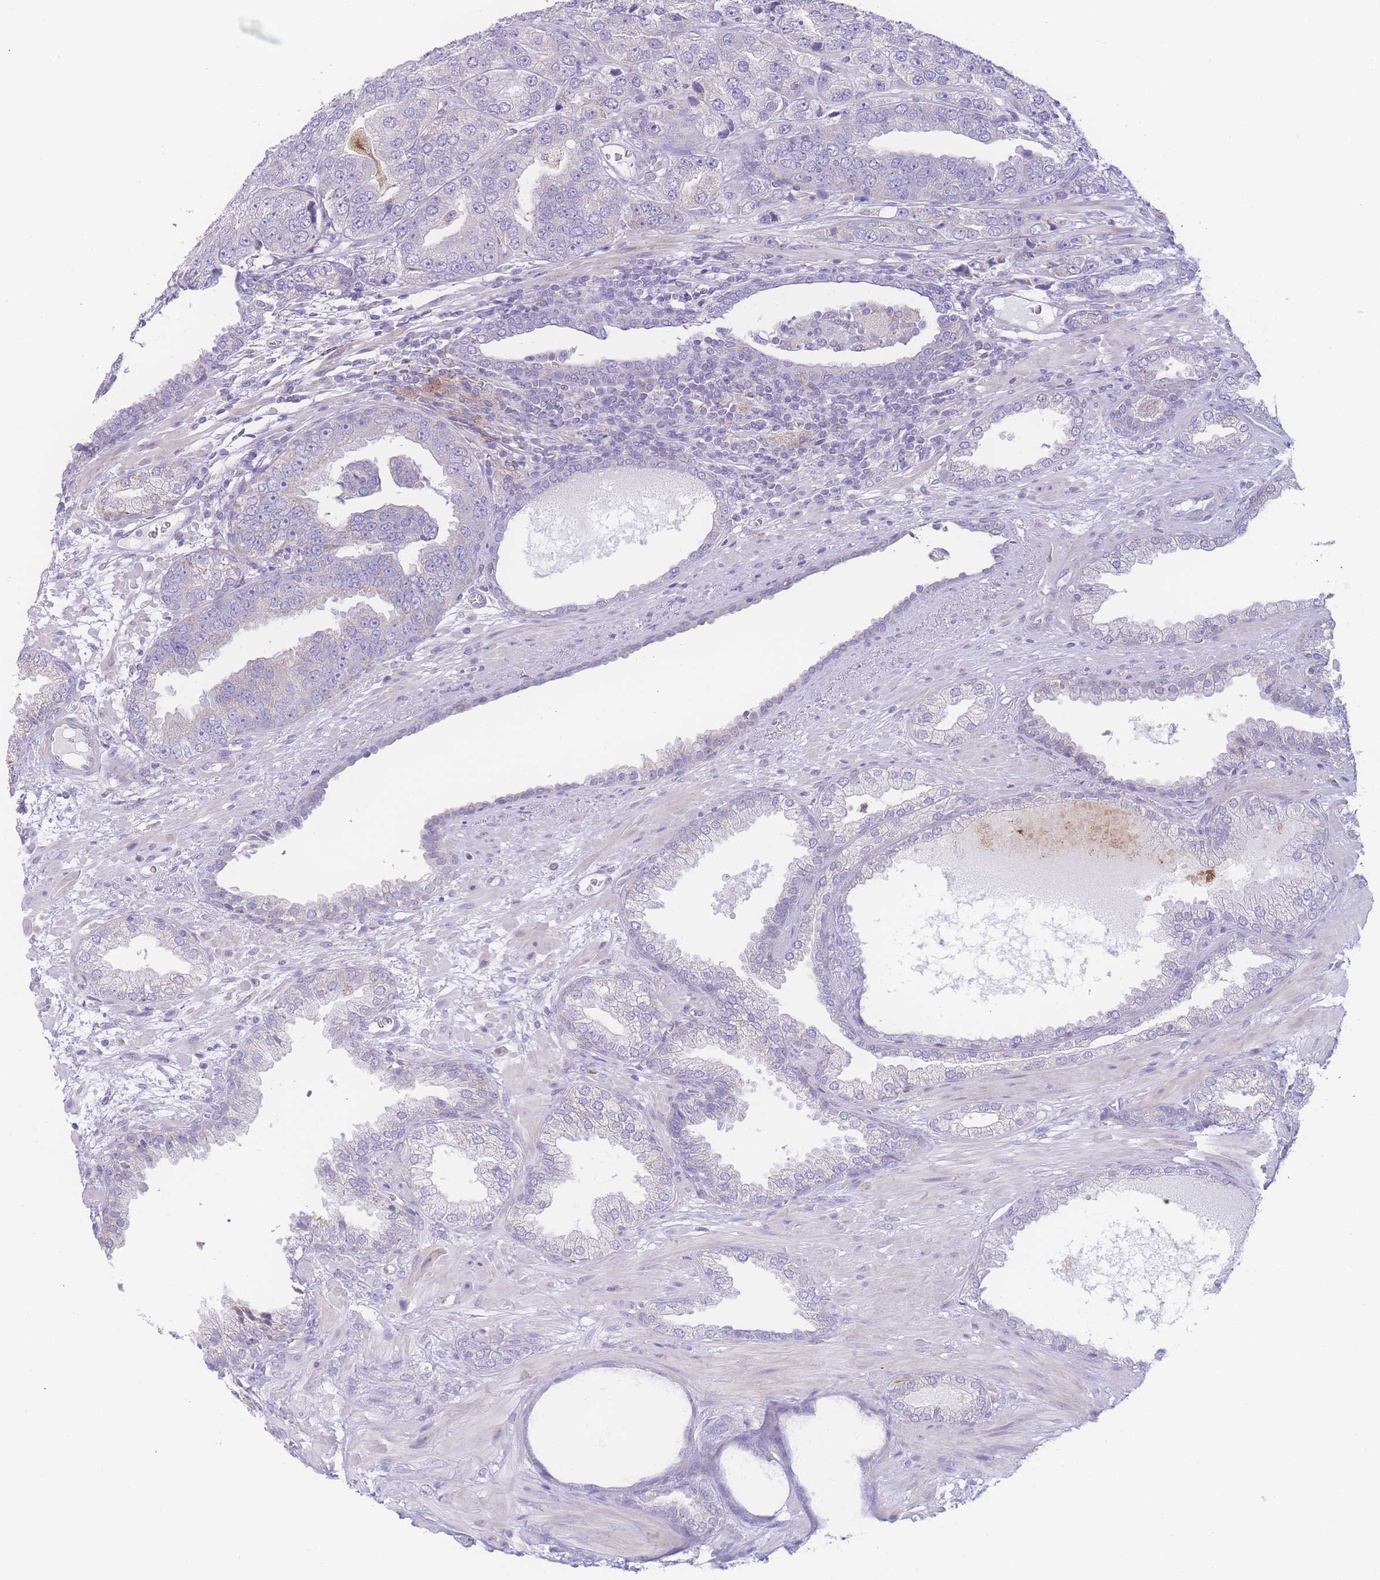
{"staining": {"intensity": "negative", "quantity": "none", "location": "none"}, "tissue": "prostate cancer", "cell_type": "Tumor cells", "image_type": "cancer", "snomed": [{"axis": "morphology", "description": "Adenocarcinoma, High grade"}, {"axis": "topography", "description": "Prostate"}], "caption": "Prostate cancer (adenocarcinoma (high-grade)) was stained to show a protein in brown. There is no significant expression in tumor cells. Nuclei are stained in blue.", "gene": "NBEAL1", "patient": {"sex": "male", "age": 71}}